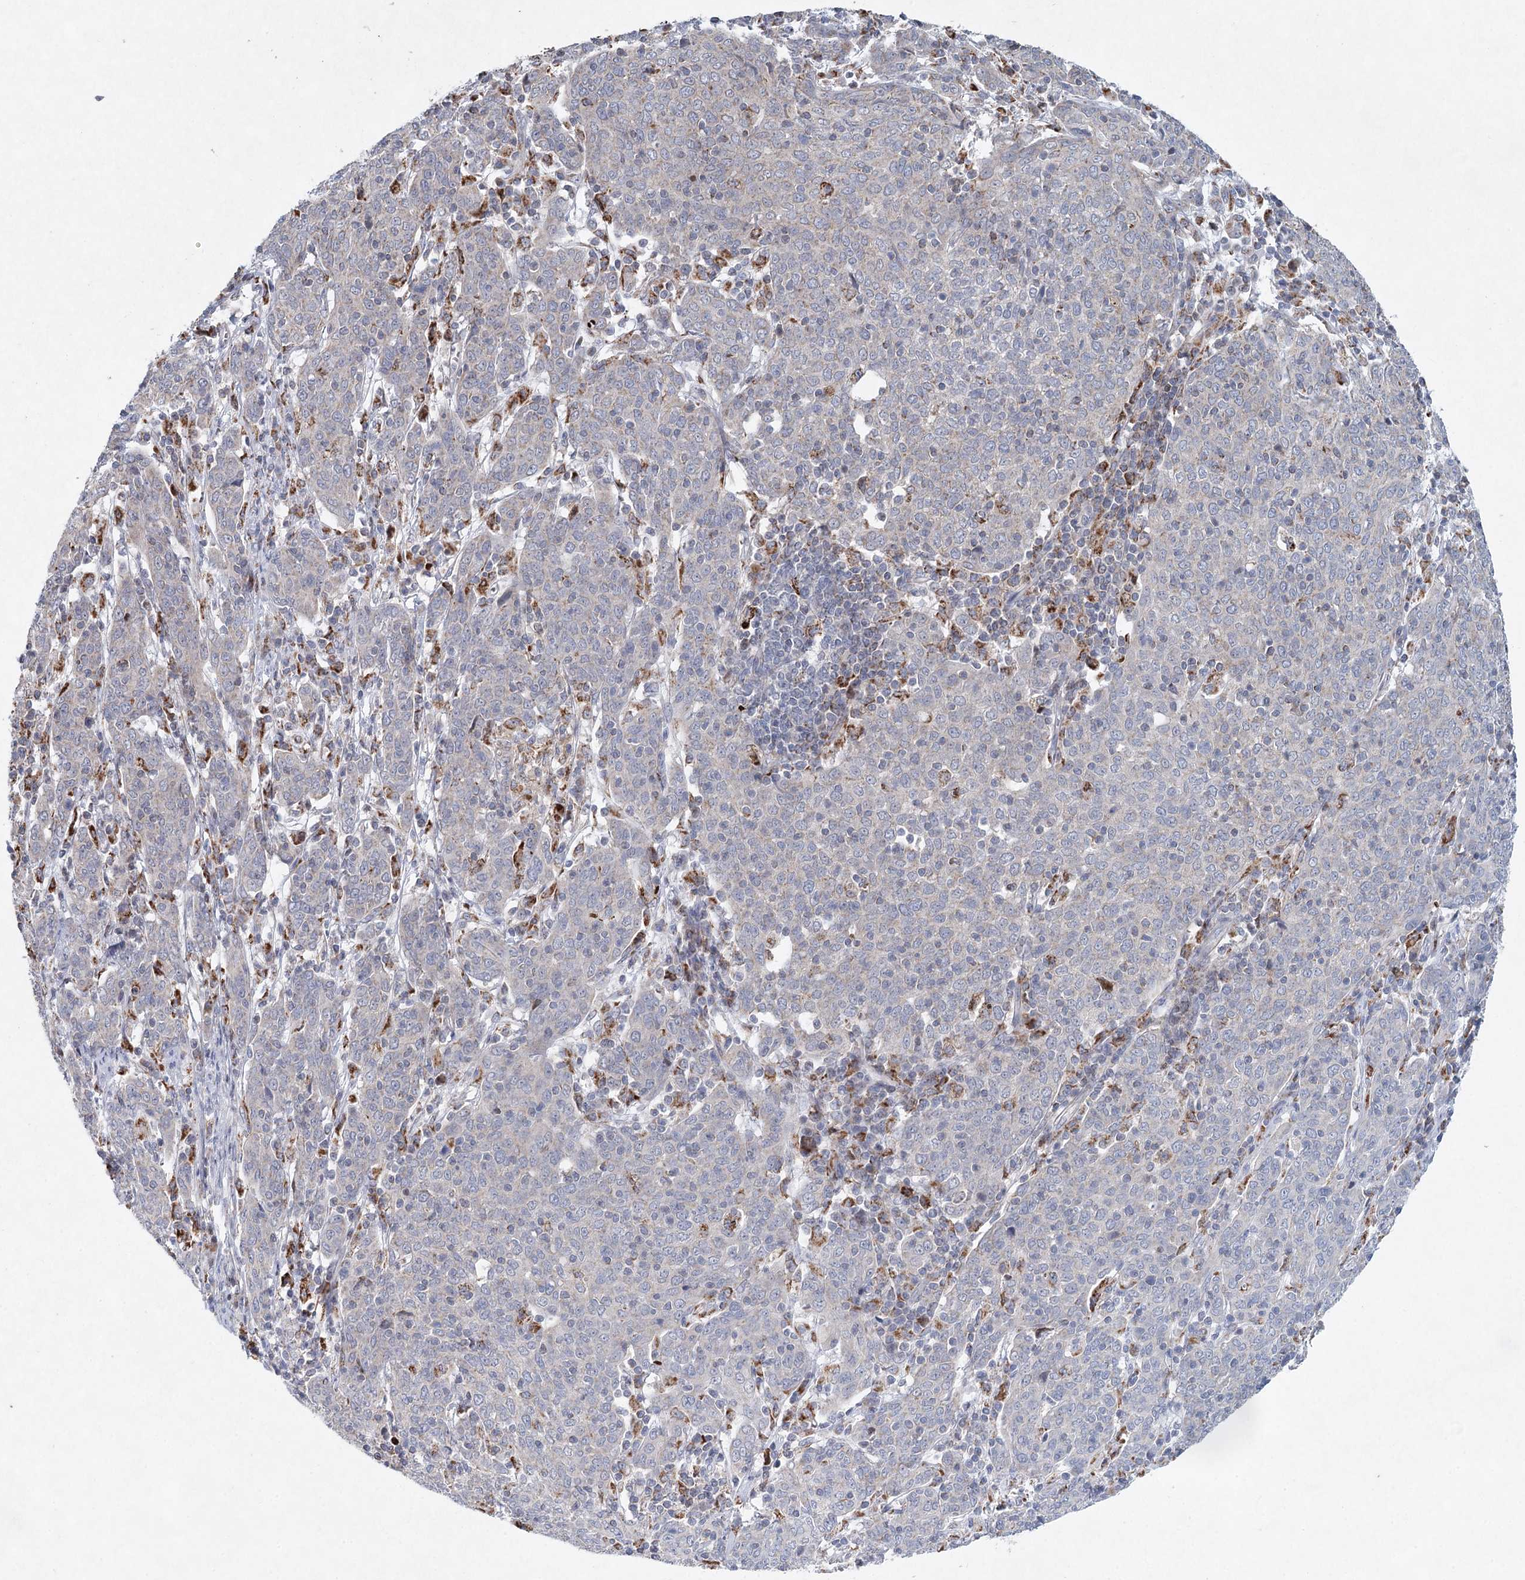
{"staining": {"intensity": "negative", "quantity": "none", "location": "none"}, "tissue": "cervical cancer", "cell_type": "Tumor cells", "image_type": "cancer", "snomed": [{"axis": "morphology", "description": "Squamous cell carcinoma, NOS"}, {"axis": "topography", "description": "Cervix"}], "caption": "A photomicrograph of cervical cancer stained for a protein exhibits no brown staining in tumor cells.", "gene": "XPO6", "patient": {"sex": "female", "age": 67}}